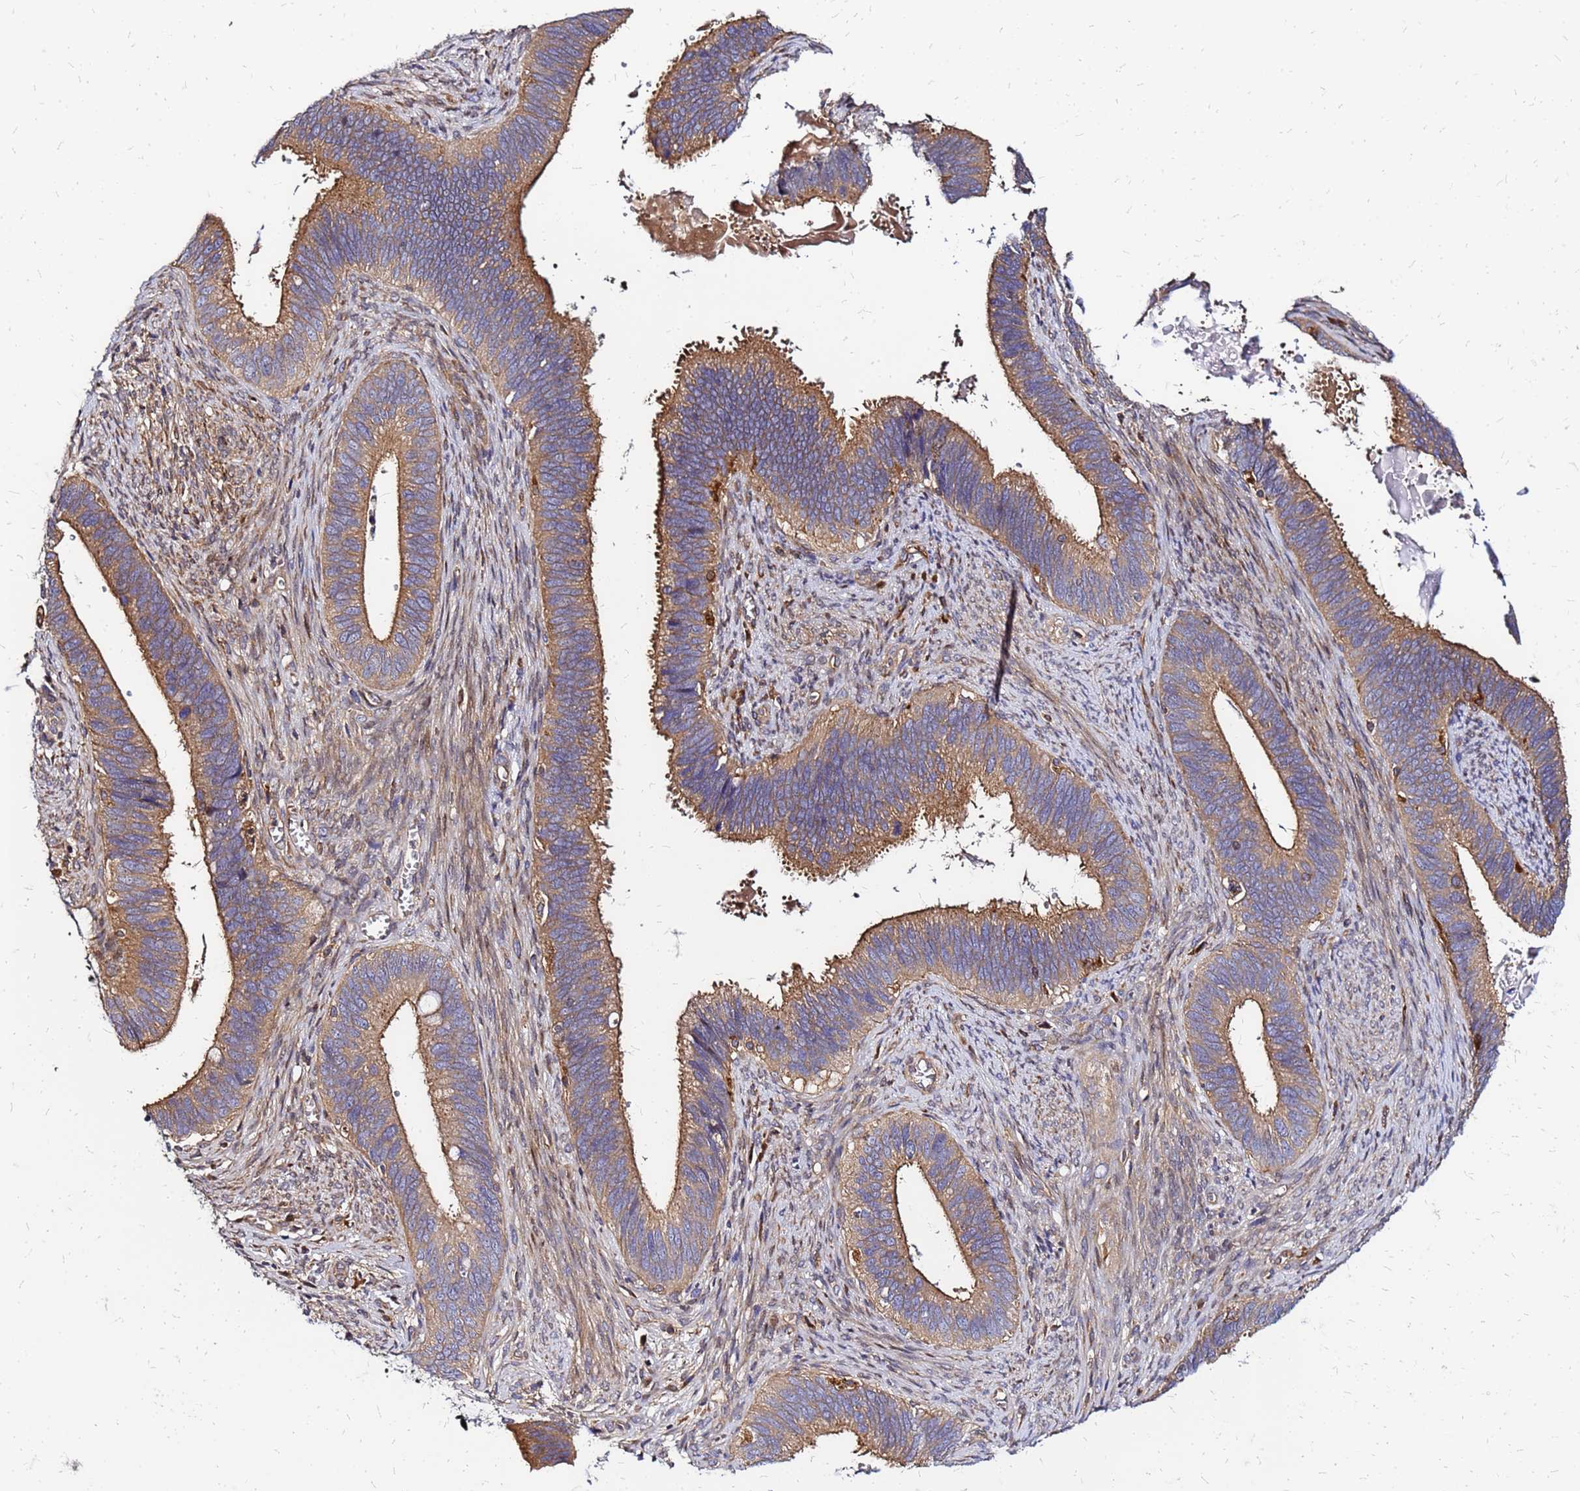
{"staining": {"intensity": "moderate", "quantity": ">75%", "location": "cytoplasmic/membranous"}, "tissue": "cervical cancer", "cell_type": "Tumor cells", "image_type": "cancer", "snomed": [{"axis": "morphology", "description": "Adenocarcinoma, NOS"}, {"axis": "topography", "description": "Cervix"}], "caption": "A histopathology image showing moderate cytoplasmic/membranous positivity in about >75% of tumor cells in cervical adenocarcinoma, as visualized by brown immunohistochemical staining.", "gene": "CYBC1", "patient": {"sex": "female", "age": 42}}